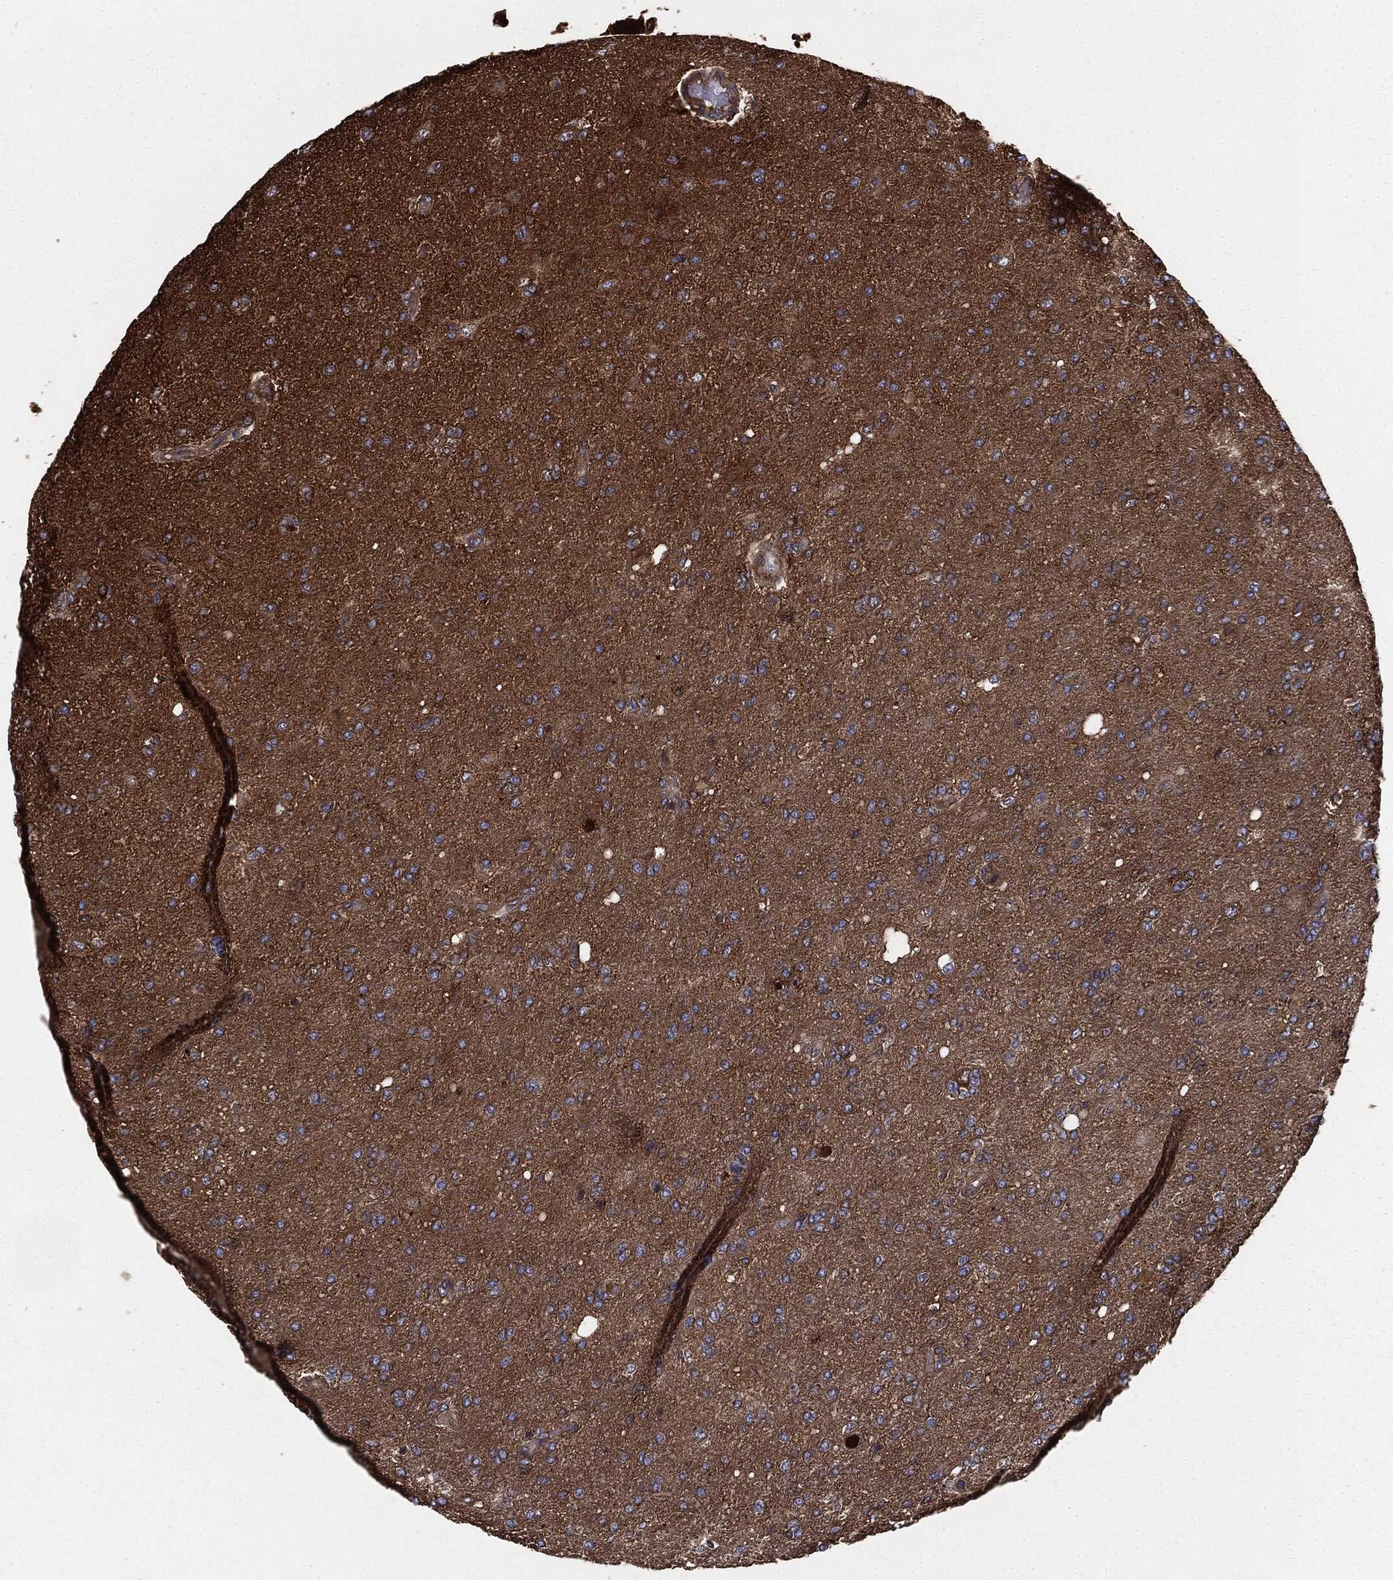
{"staining": {"intensity": "negative", "quantity": "none", "location": "none"}, "tissue": "glioma", "cell_type": "Tumor cells", "image_type": "cancer", "snomed": [{"axis": "morphology", "description": "Glioma, malignant, High grade"}, {"axis": "topography", "description": "Cerebral cortex"}], "caption": "Tumor cells show no significant positivity in glioma.", "gene": "GNB5", "patient": {"sex": "male", "age": 70}}